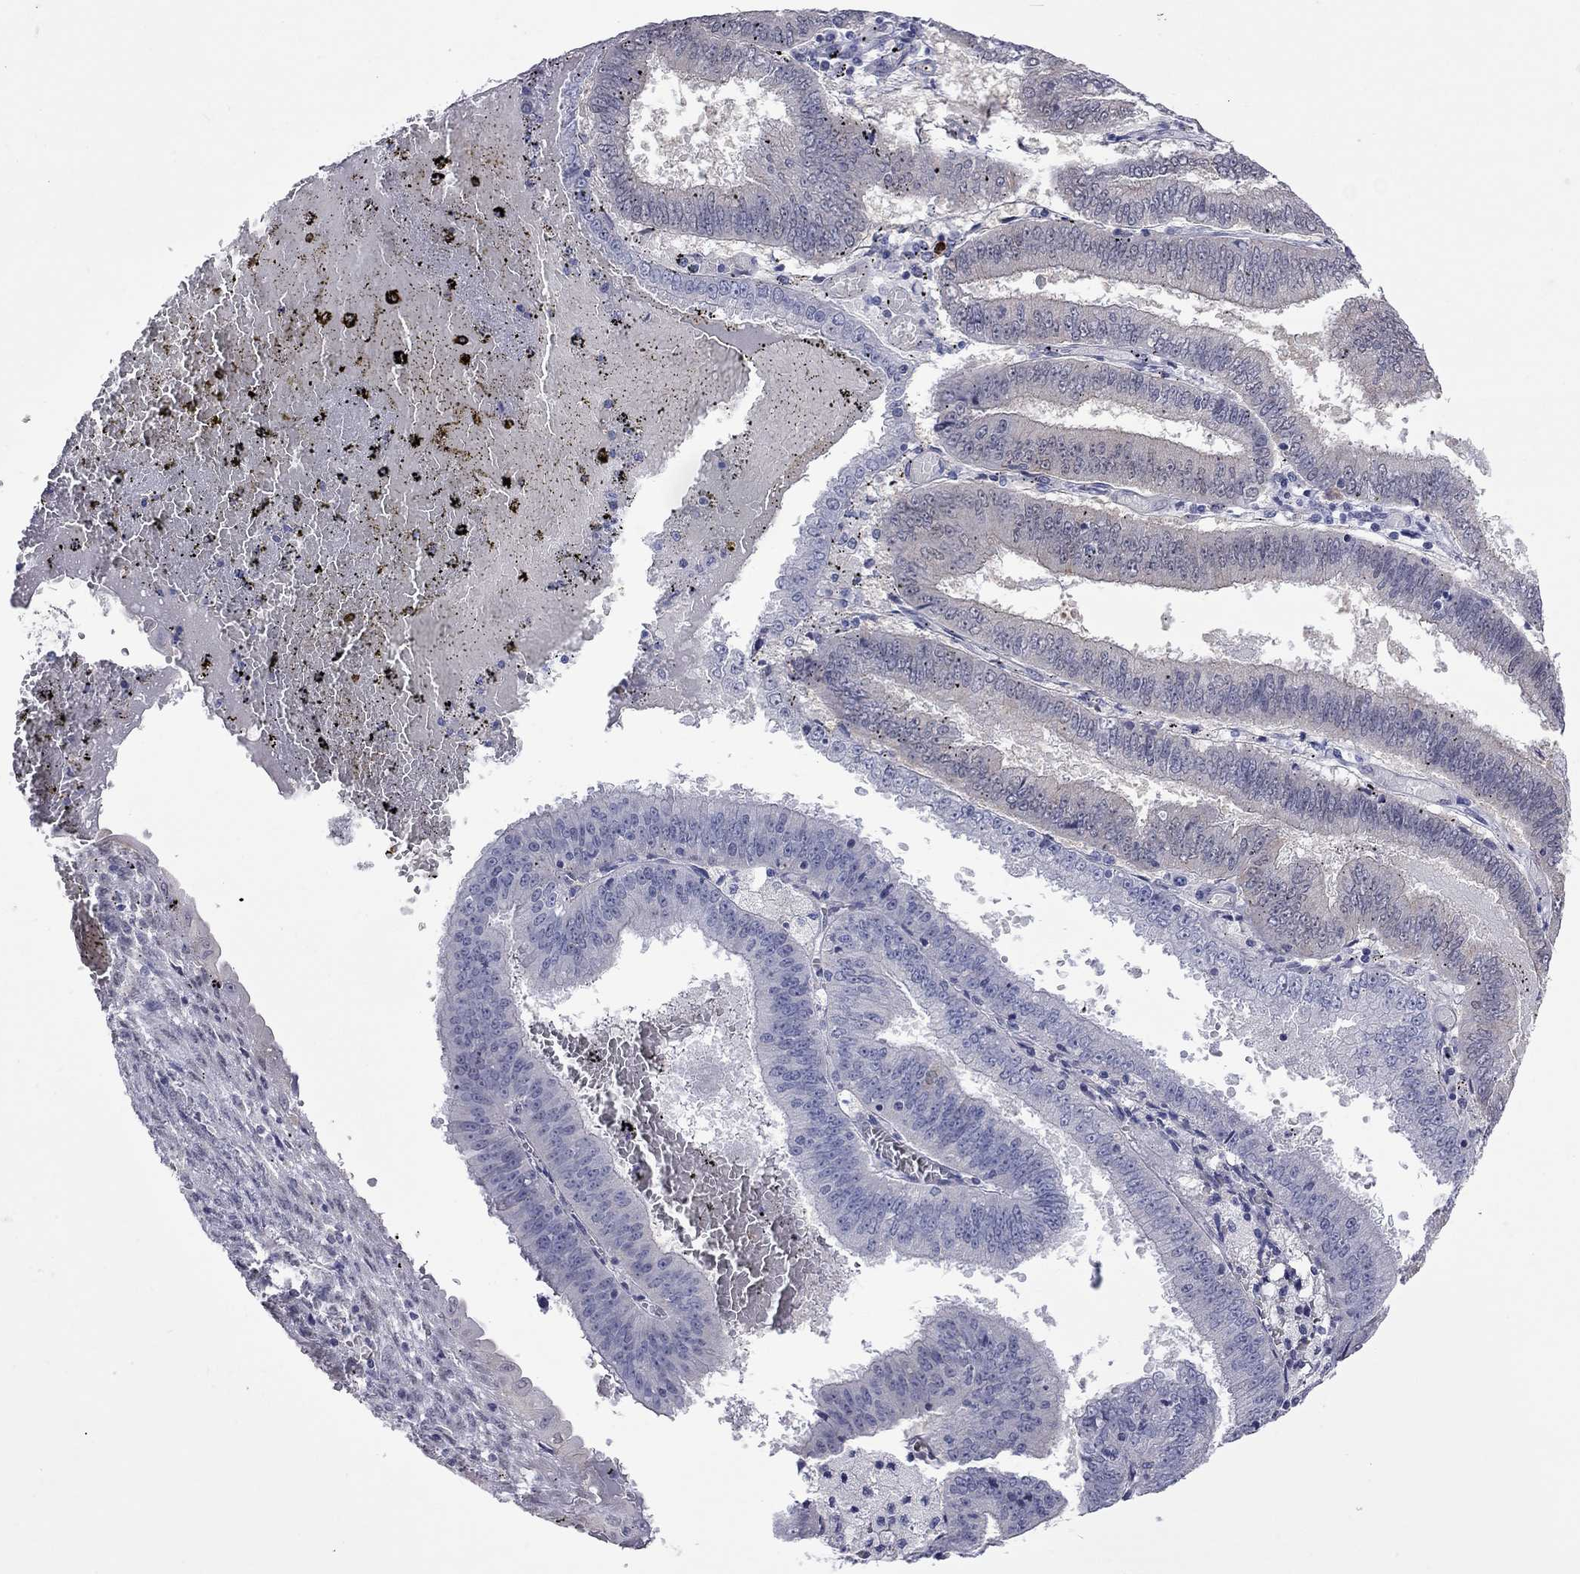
{"staining": {"intensity": "negative", "quantity": "none", "location": "none"}, "tissue": "endometrial cancer", "cell_type": "Tumor cells", "image_type": "cancer", "snomed": [{"axis": "morphology", "description": "Adenocarcinoma, NOS"}, {"axis": "topography", "description": "Endometrium"}], "caption": "There is no significant positivity in tumor cells of endometrial cancer. Nuclei are stained in blue.", "gene": "CTNNBIP1", "patient": {"sex": "female", "age": 66}}